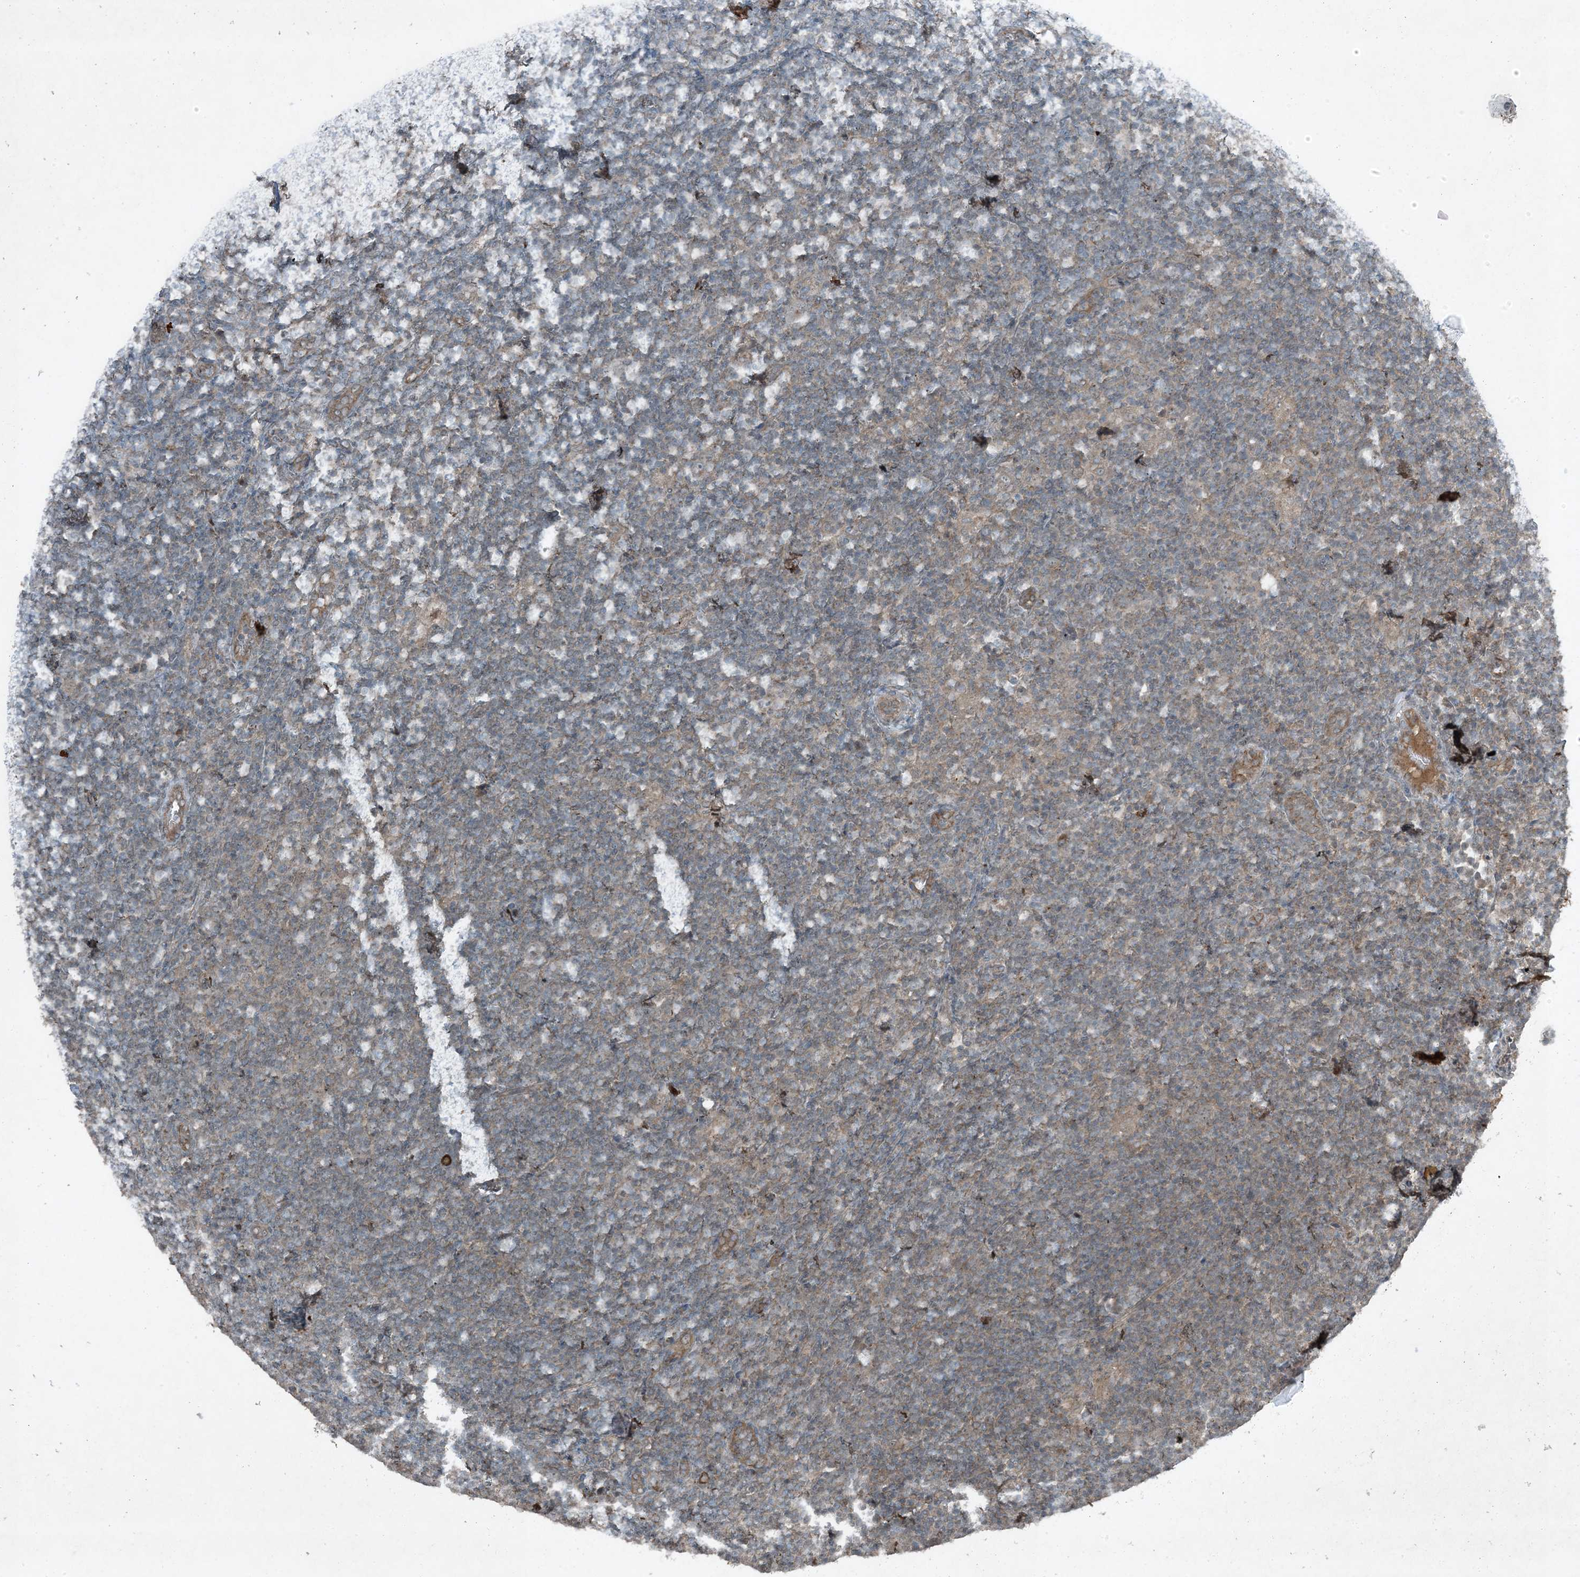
{"staining": {"intensity": "negative", "quantity": "none", "location": "none"}, "tissue": "lymphoma", "cell_type": "Tumor cells", "image_type": "cancer", "snomed": [{"axis": "morphology", "description": "Hodgkin's disease, NOS"}, {"axis": "topography", "description": "Lymph node"}], "caption": "Micrograph shows no protein staining in tumor cells of Hodgkin's disease tissue.", "gene": "MDN1", "patient": {"sex": "female", "age": 57}}